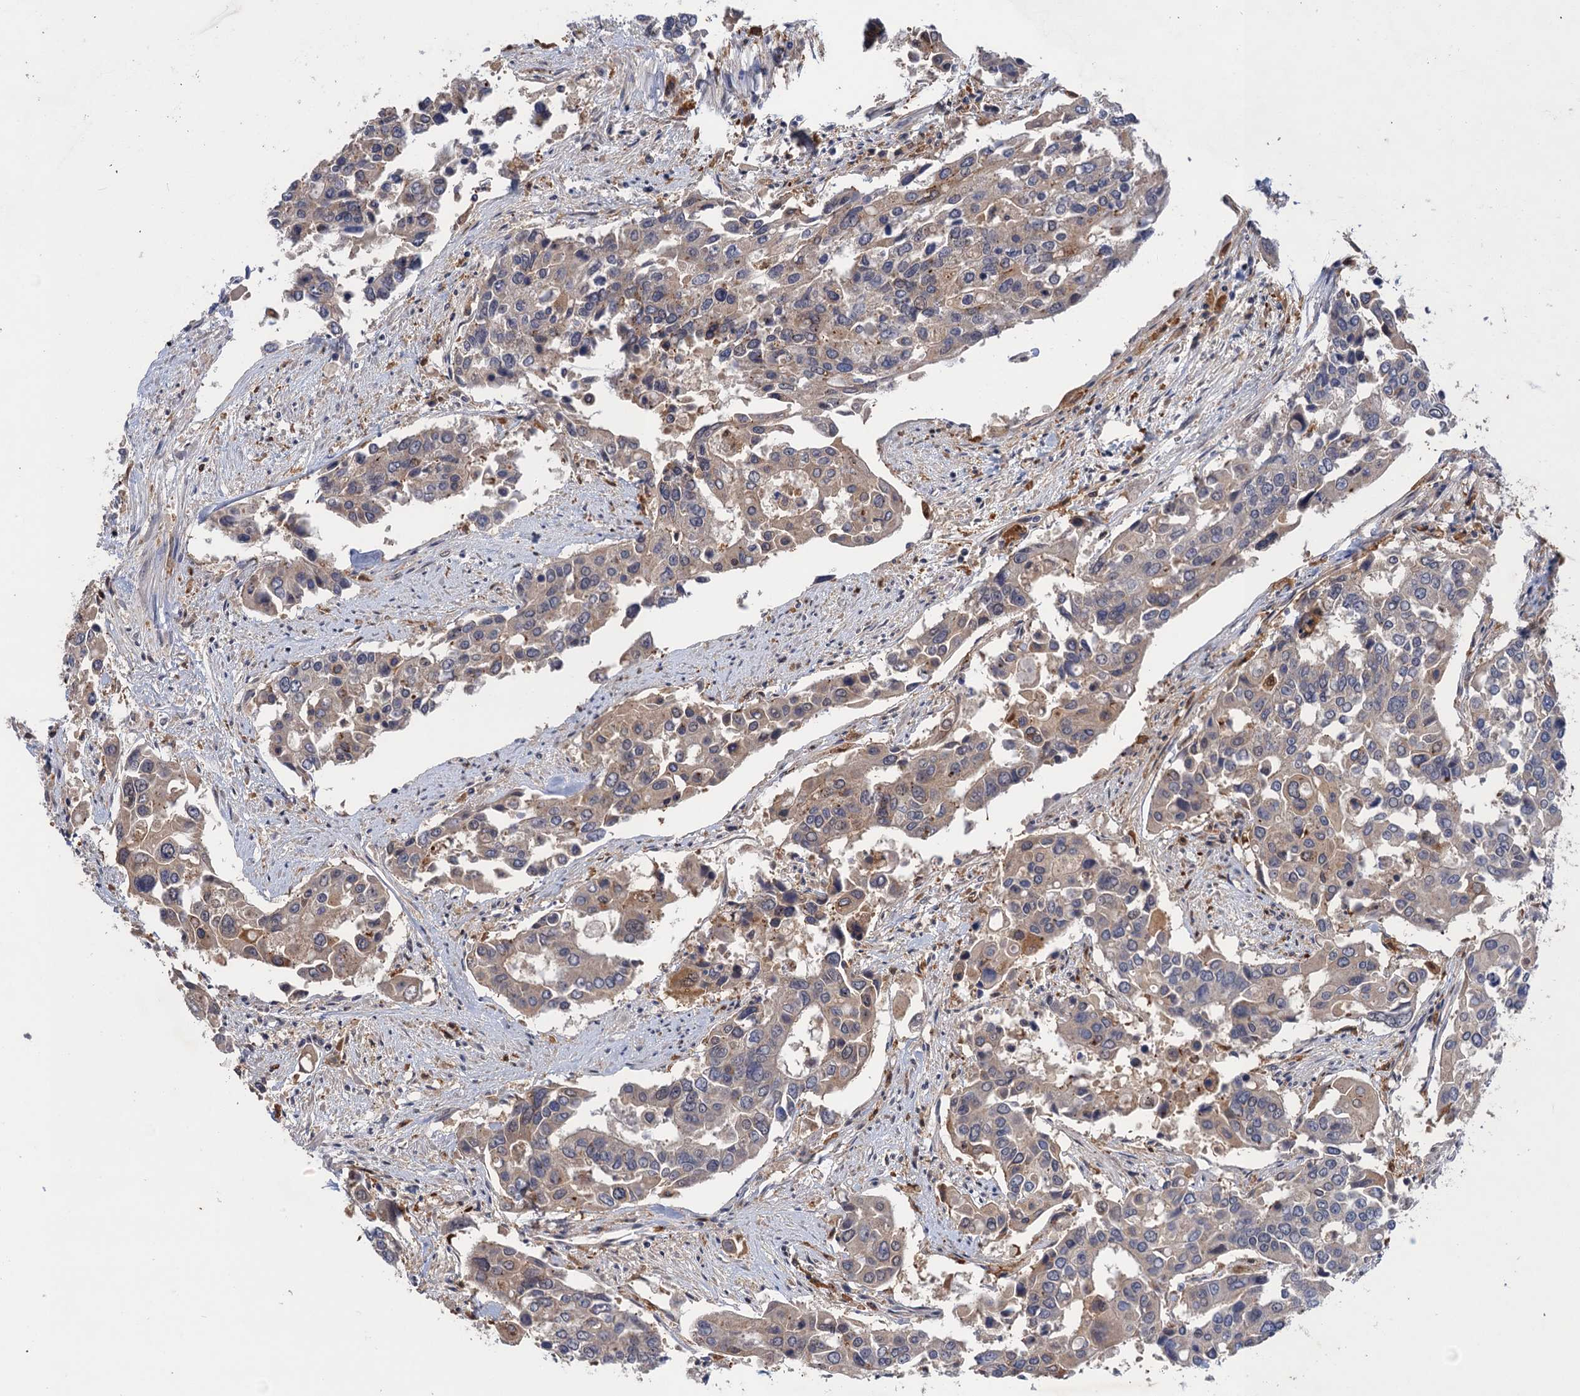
{"staining": {"intensity": "weak", "quantity": ">75%", "location": "cytoplasmic/membranous"}, "tissue": "colorectal cancer", "cell_type": "Tumor cells", "image_type": "cancer", "snomed": [{"axis": "morphology", "description": "Adenocarcinoma, NOS"}, {"axis": "topography", "description": "Colon"}], "caption": "About >75% of tumor cells in human adenocarcinoma (colorectal) exhibit weak cytoplasmic/membranous protein staining as visualized by brown immunohistochemical staining.", "gene": "NEK8", "patient": {"sex": "male", "age": 77}}